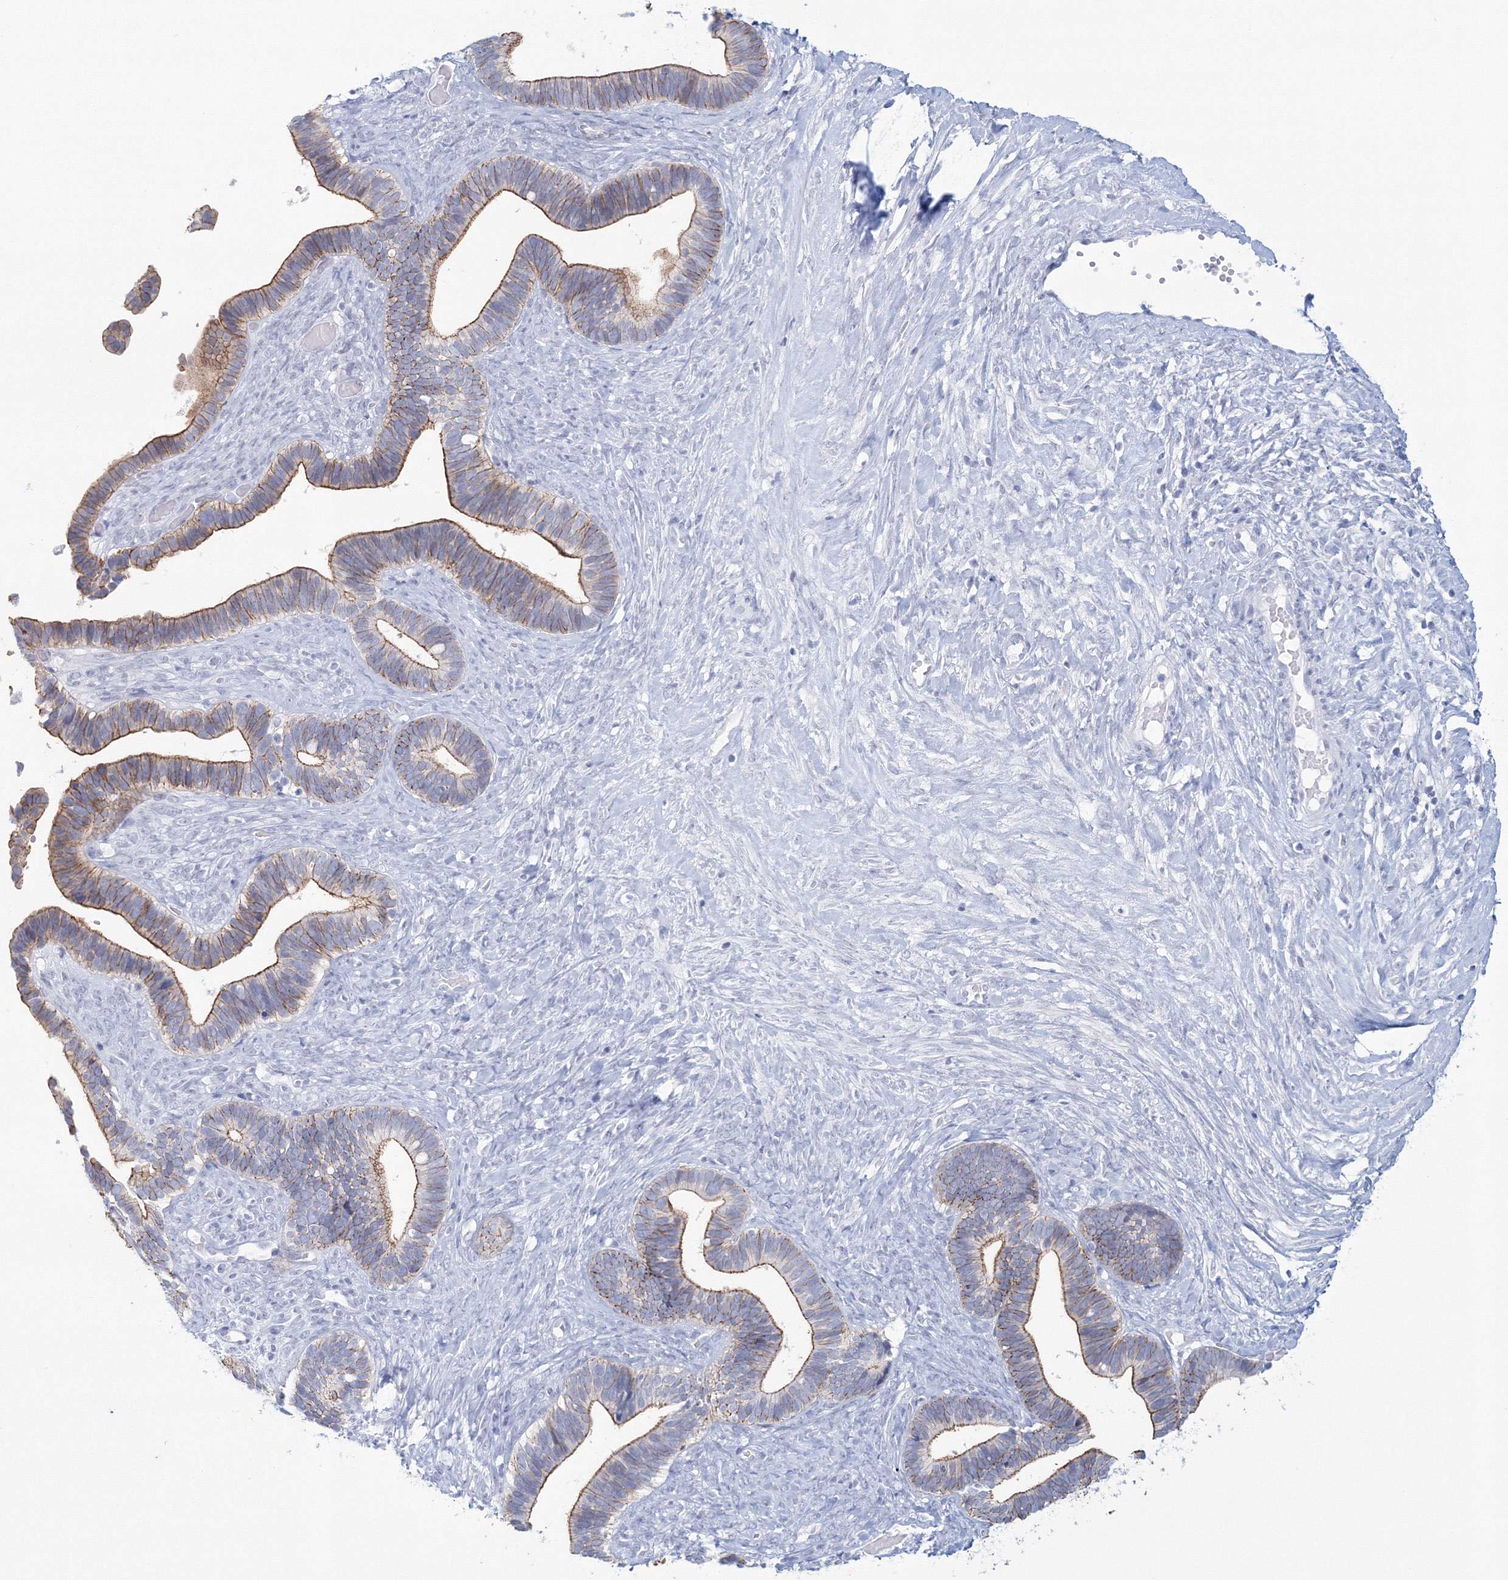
{"staining": {"intensity": "moderate", "quantity": "25%-75%", "location": "cytoplasmic/membranous"}, "tissue": "ovarian cancer", "cell_type": "Tumor cells", "image_type": "cancer", "snomed": [{"axis": "morphology", "description": "Cystadenocarcinoma, serous, NOS"}, {"axis": "topography", "description": "Ovary"}], "caption": "DAB immunohistochemical staining of ovarian serous cystadenocarcinoma displays moderate cytoplasmic/membranous protein expression in approximately 25%-75% of tumor cells. Nuclei are stained in blue.", "gene": "VSIG1", "patient": {"sex": "female", "age": 56}}